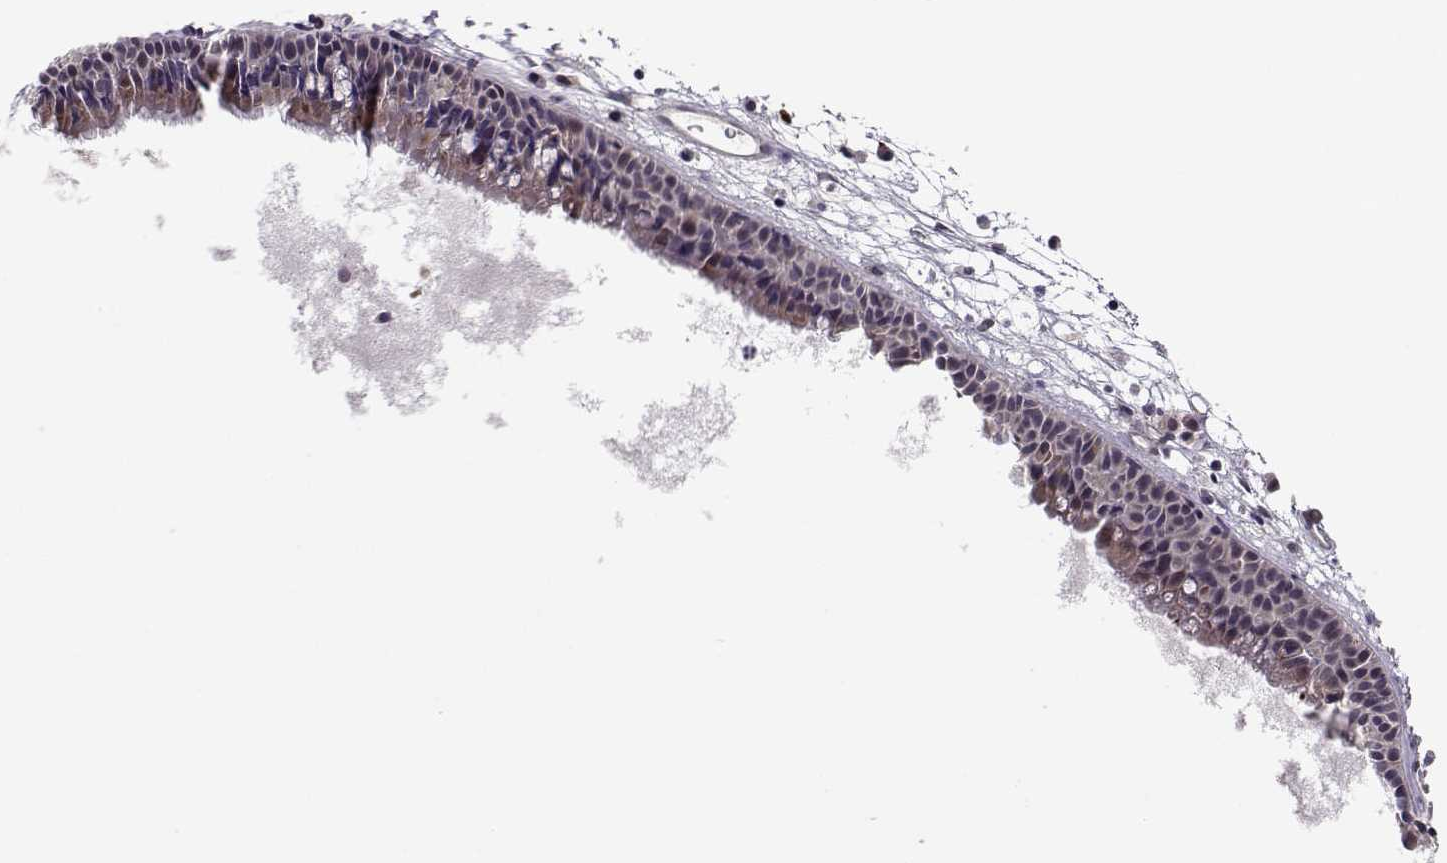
{"staining": {"intensity": "moderate", "quantity": "<25%", "location": "cytoplasmic/membranous"}, "tissue": "nasopharynx", "cell_type": "Respiratory epithelial cells", "image_type": "normal", "snomed": [{"axis": "morphology", "description": "Normal tissue, NOS"}, {"axis": "topography", "description": "Nasopharynx"}], "caption": "The immunohistochemical stain shows moderate cytoplasmic/membranous expression in respiratory epithelial cells of unremarkable nasopharynx.", "gene": "NECAB3", "patient": {"sex": "male", "age": 61}}